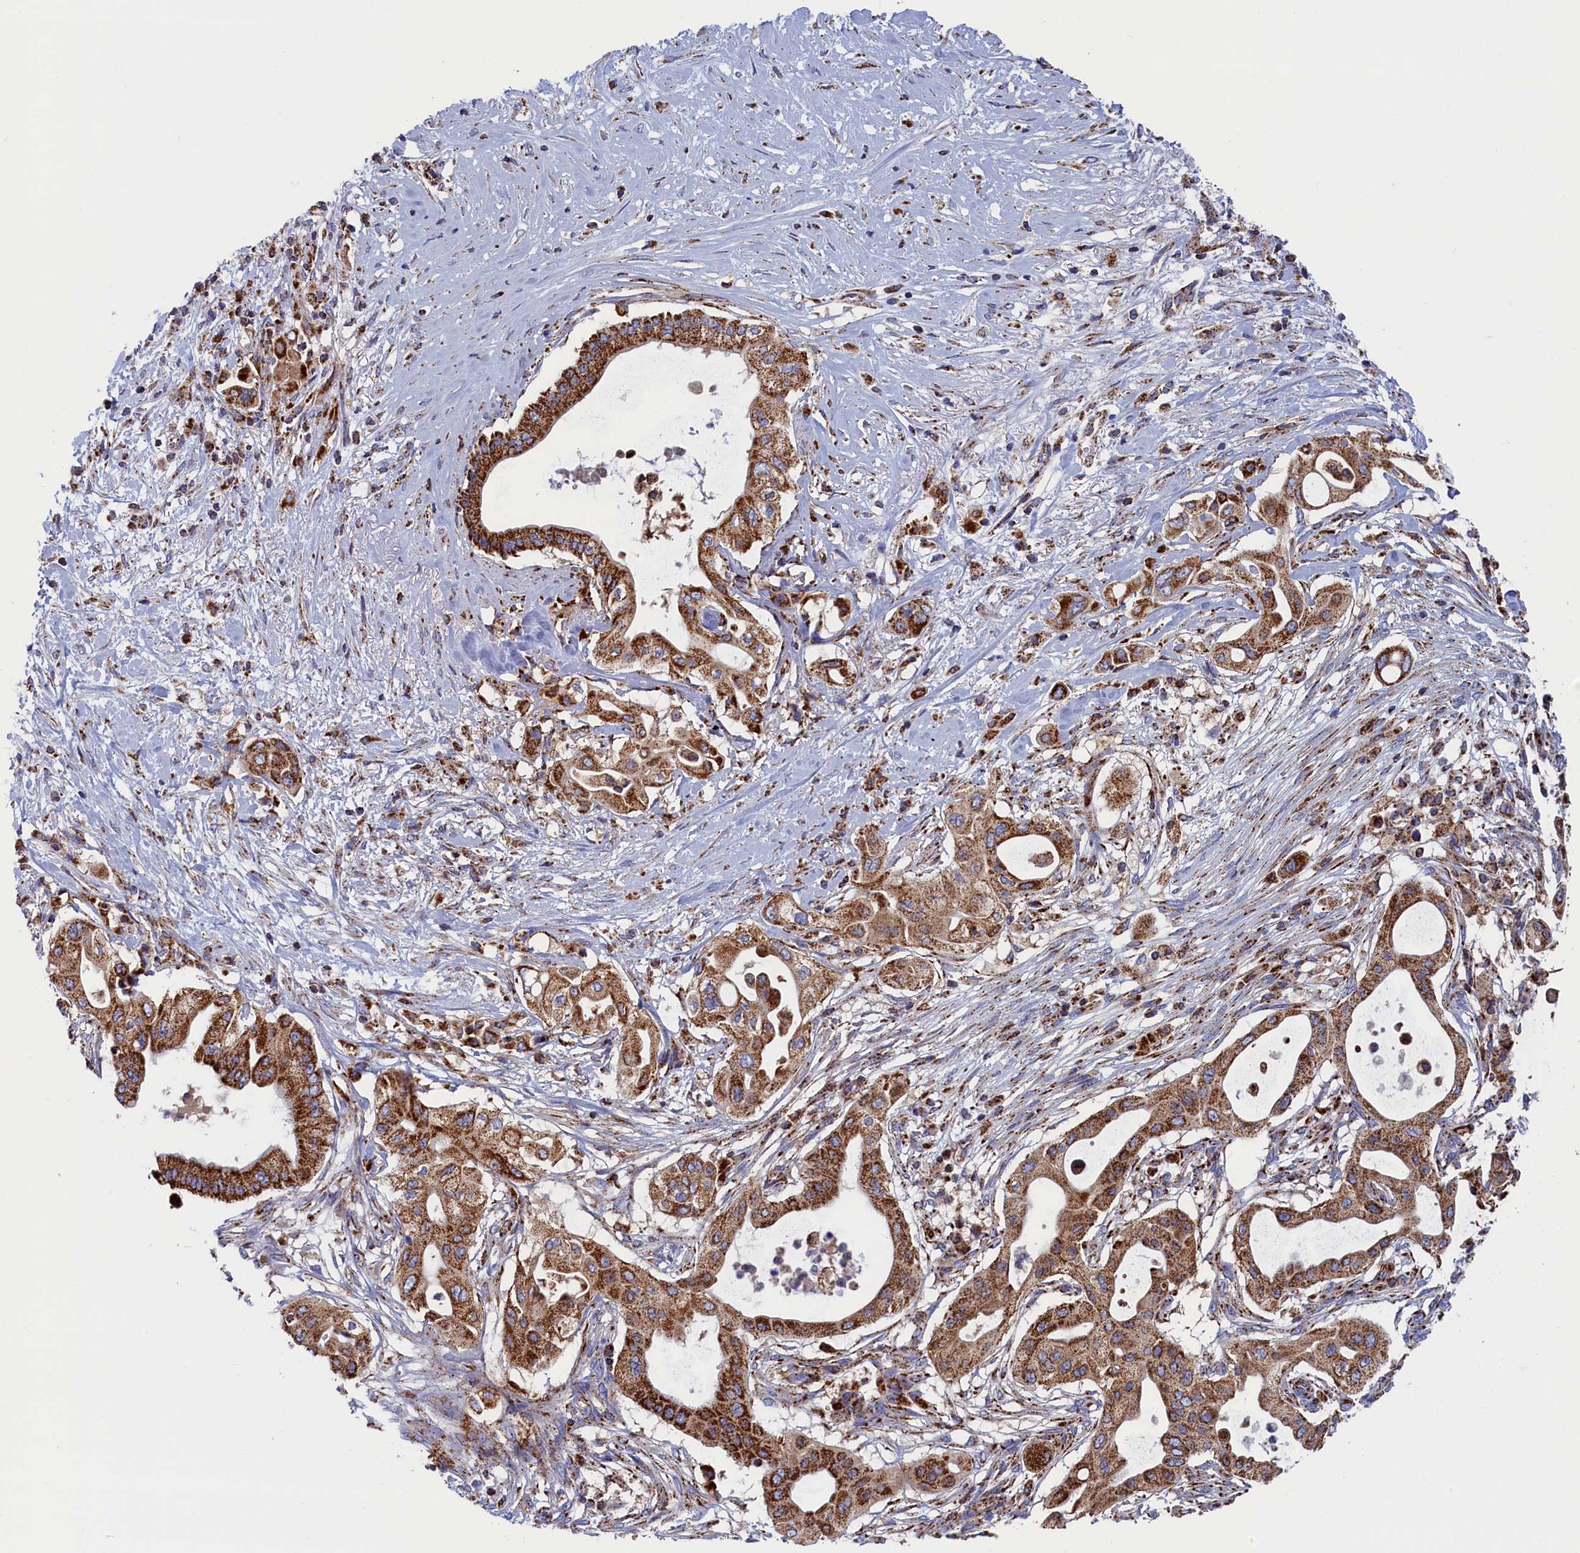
{"staining": {"intensity": "strong", "quantity": ">75%", "location": "cytoplasmic/membranous"}, "tissue": "pancreatic cancer", "cell_type": "Tumor cells", "image_type": "cancer", "snomed": [{"axis": "morphology", "description": "Adenocarcinoma, NOS"}, {"axis": "topography", "description": "Pancreas"}], "caption": "Immunohistochemistry staining of pancreatic cancer (adenocarcinoma), which exhibits high levels of strong cytoplasmic/membranous positivity in about >75% of tumor cells indicating strong cytoplasmic/membranous protein positivity. The staining was performed using DAB (3,3'-diaminobenzidine) (brown) for protein detection and nuclei were counterstained in hematoxylin (blue).", "gene": "WDR83", "patient": {"sex": "male", "age": 68}}